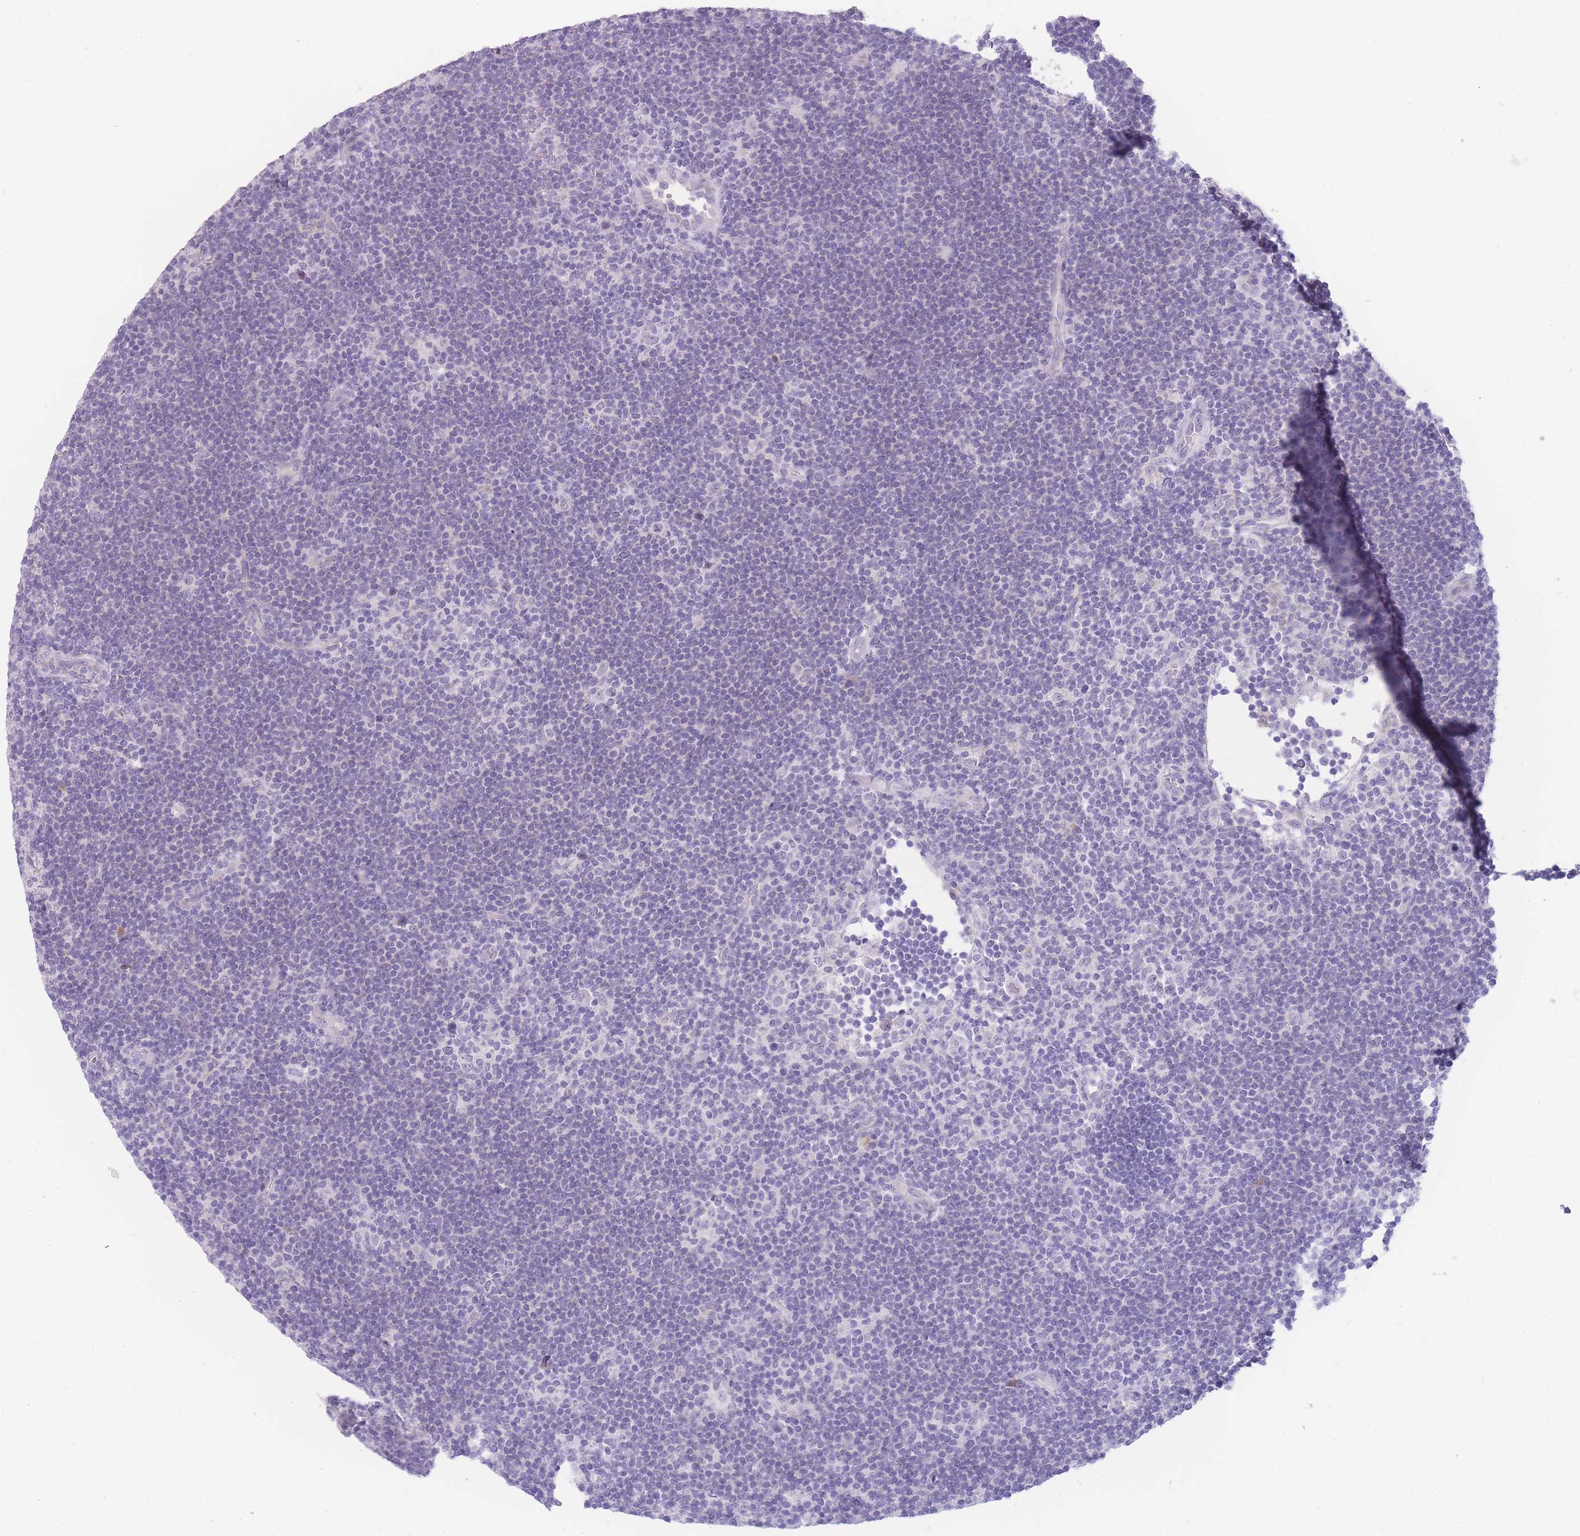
{"staining": {"intensity": "negative", "quantity": "none", "location": "none"}, "tissue": "lymphoma", "cell_type": "Tumor cells", "image_type": "cancer", "snomed": [{"axis": "morphology", "description": "Hodgkin's disease, NOS"}, {"axis": "topography", "description": "Lymph node"}], "caption": "Immunohistochemical staining of Hodgkin's disease displays no significant positivity in tumor cells.", "gene": "DCANP1", "patient": {"sex": "female", "age": 57}}